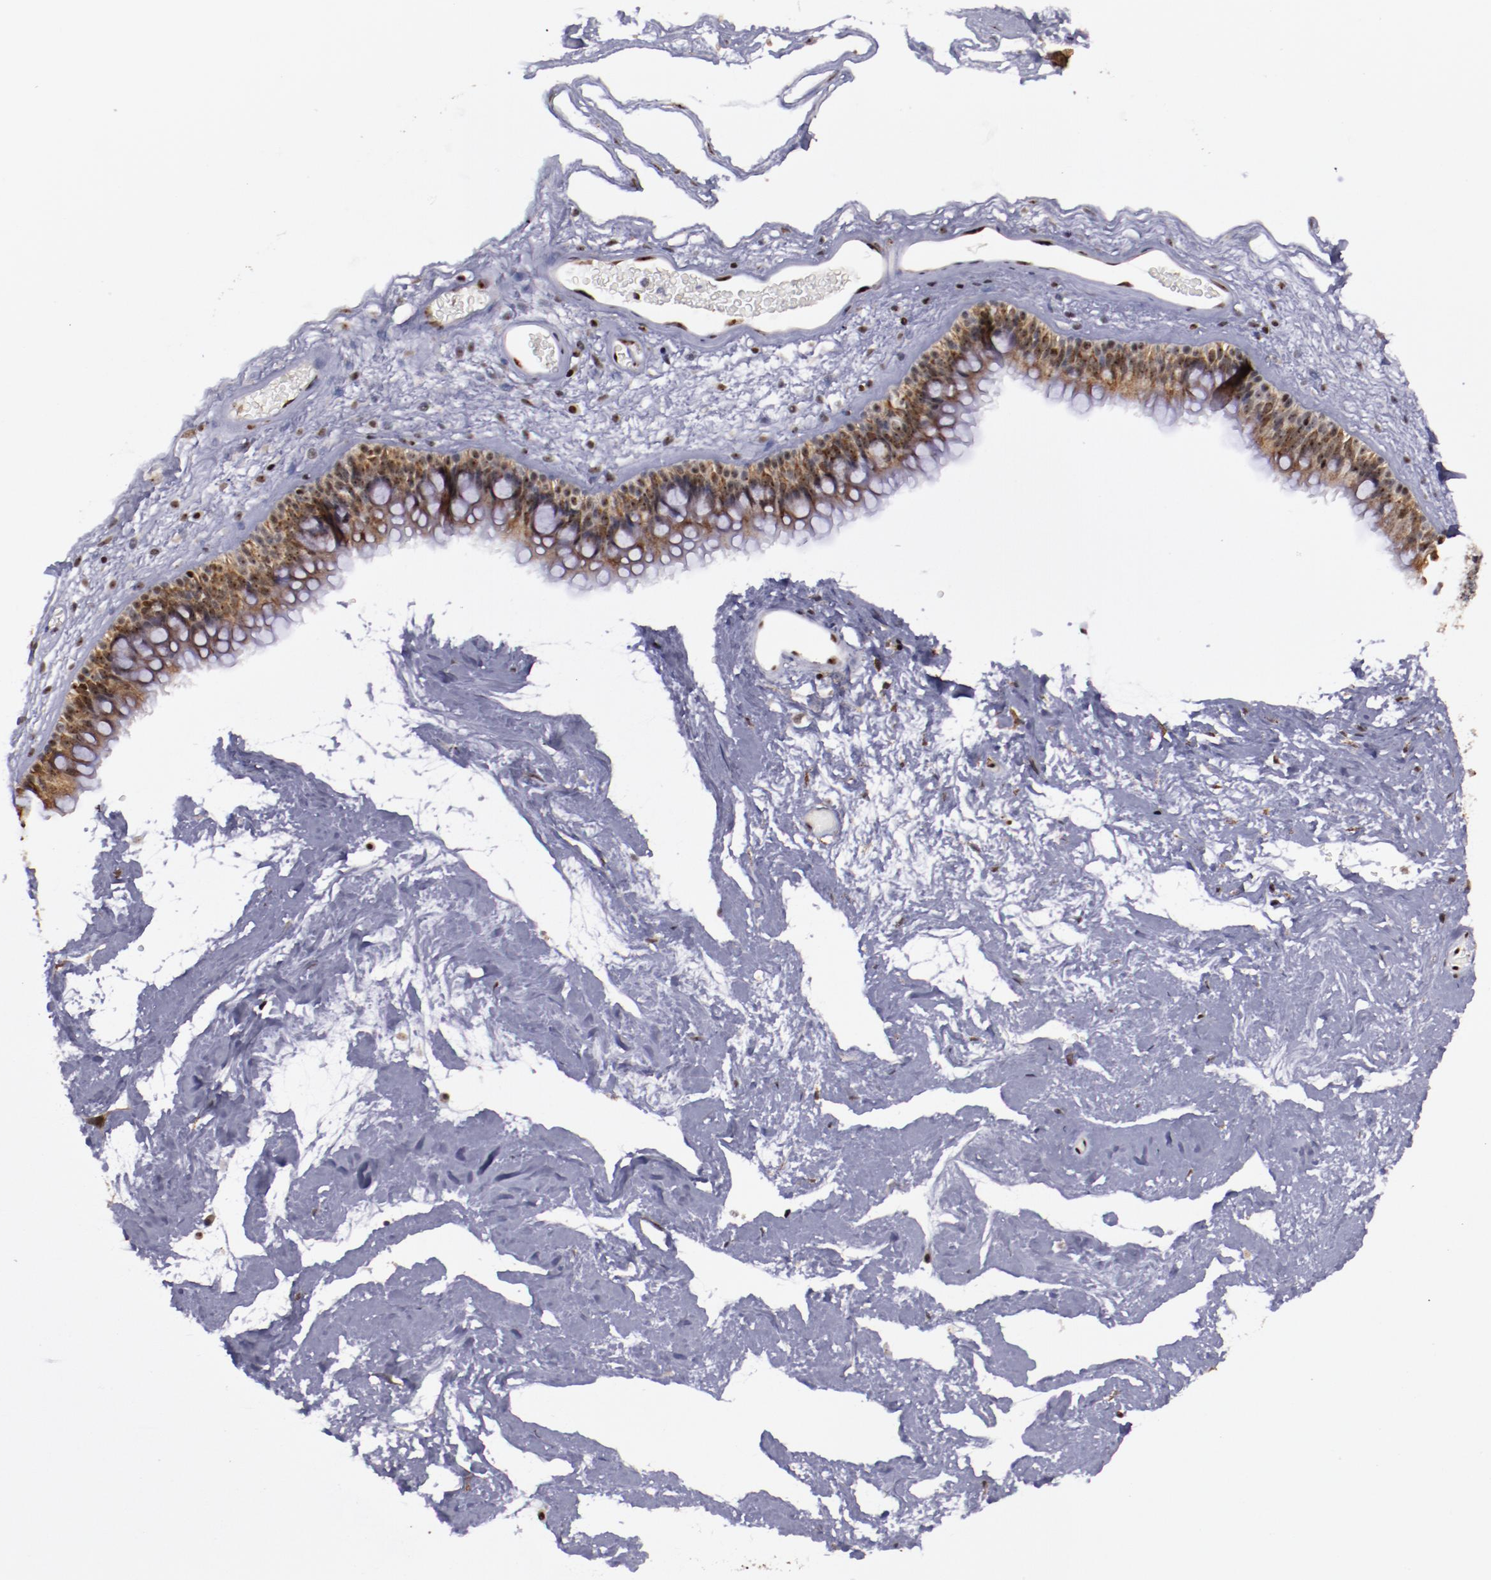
{"staining": {"intensity": "moderate", "quantity": "25%-75%", "location": "cytoplasmic/membranous,nuclear"}, "tissue": "nasopharynx", "cell_type": "Respiratory epithelial cells", "image_type": "normal", "snomed": [{"axis": "morphology", "description": "Normal tissue, NOS"}, {"axis": "morphology", "description": "Inflammation, NOS"}, {"axis": "topography", "description": "Nasopharynx"}], "caption": "Immunohistochemical staining of benign nasopharynx reveals medium levels of moderate cytoplasmic/membranous,nuclear positivity in about 25%-75% of respiratory epithelial cells. Using DAB (3,3'-diaminobenzidine) (brown) and hematoxylin (blue) stains, captured at high magnification using brightfield microscopy.", "gene": "DDX24", "patient": {"sex": "male", "age": 48}}